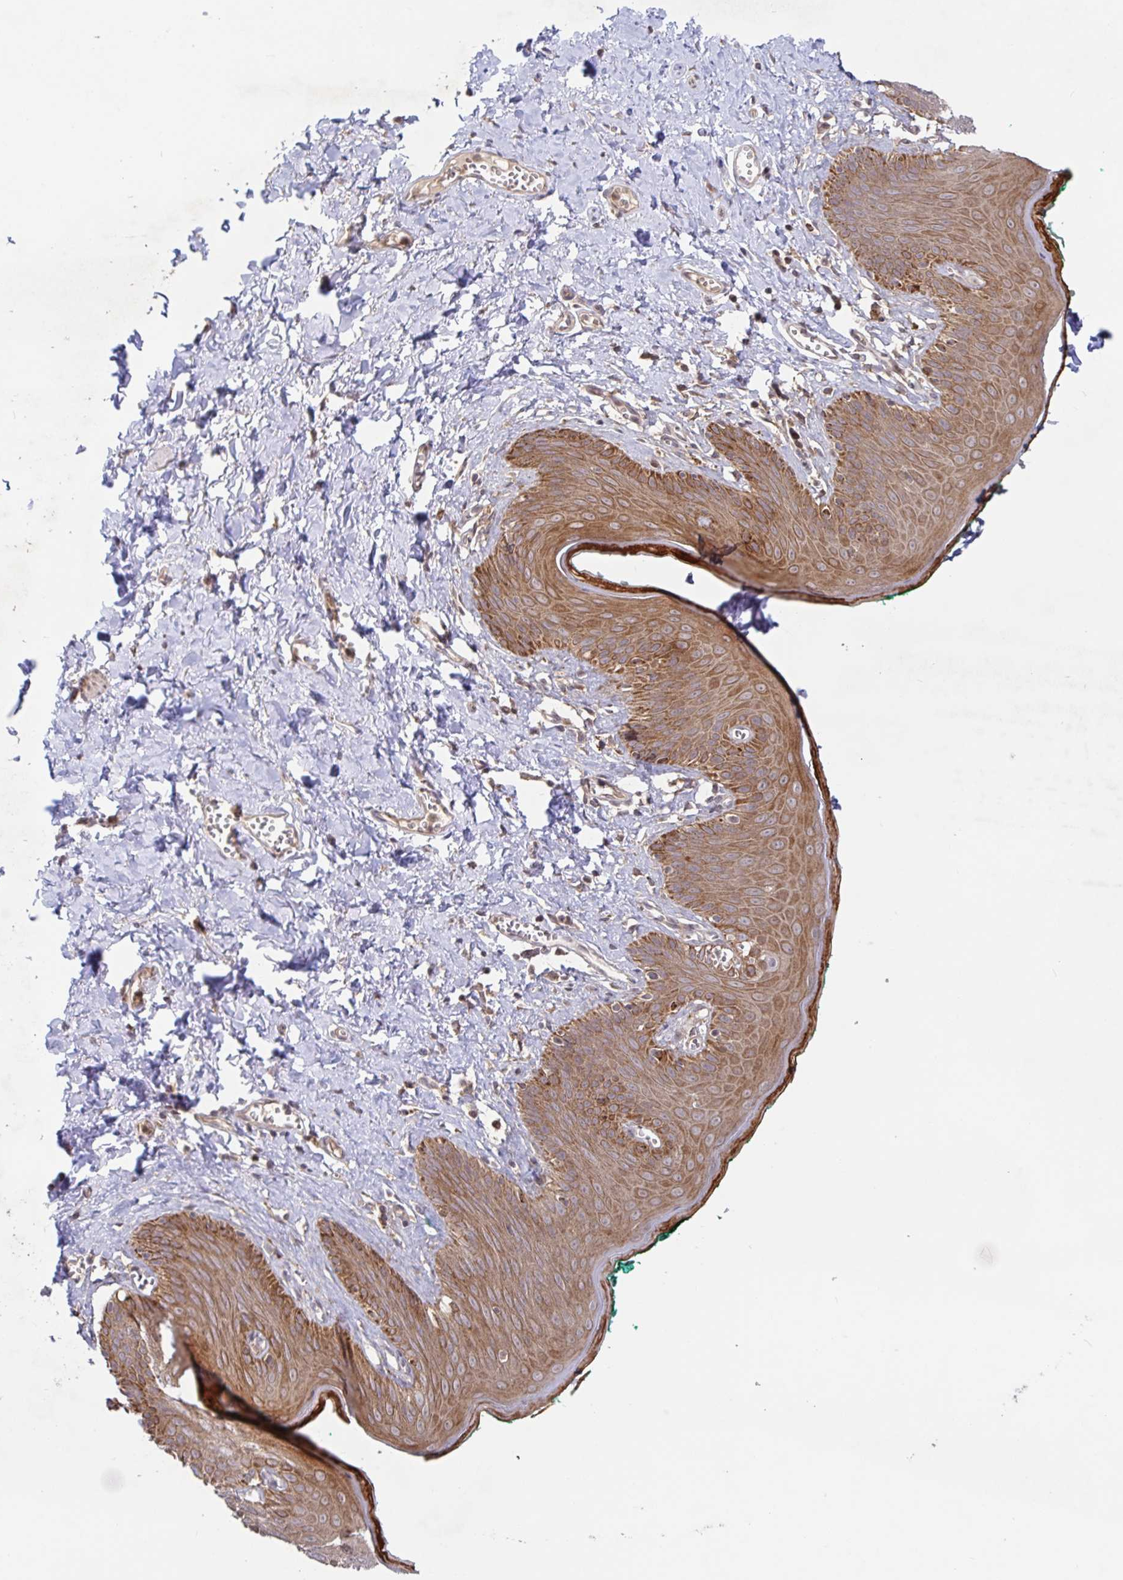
{"staining": {"intensity": "moderate", "quantity": ">75%", "location": "cytoplasmic/membranous"}, "tissue": "skin", "cell_type": "Epidermal cells", "image_type": "normal", "snomed": [{"axis": "morphology", "description": "Normal tissue, NOS"}, {"axis": "topography", "description": "Vulva"}, {"axis": "topography", "description": "Peripheral nerve tissue"}], "caption": "Protein positivity by immunohistochemistry displays moderate cytoplasmic/membranous expression in about >75% of epidermal cells in normal skin.", "gene": "AACS", "patient": {"sex": "female", "age": 66}}